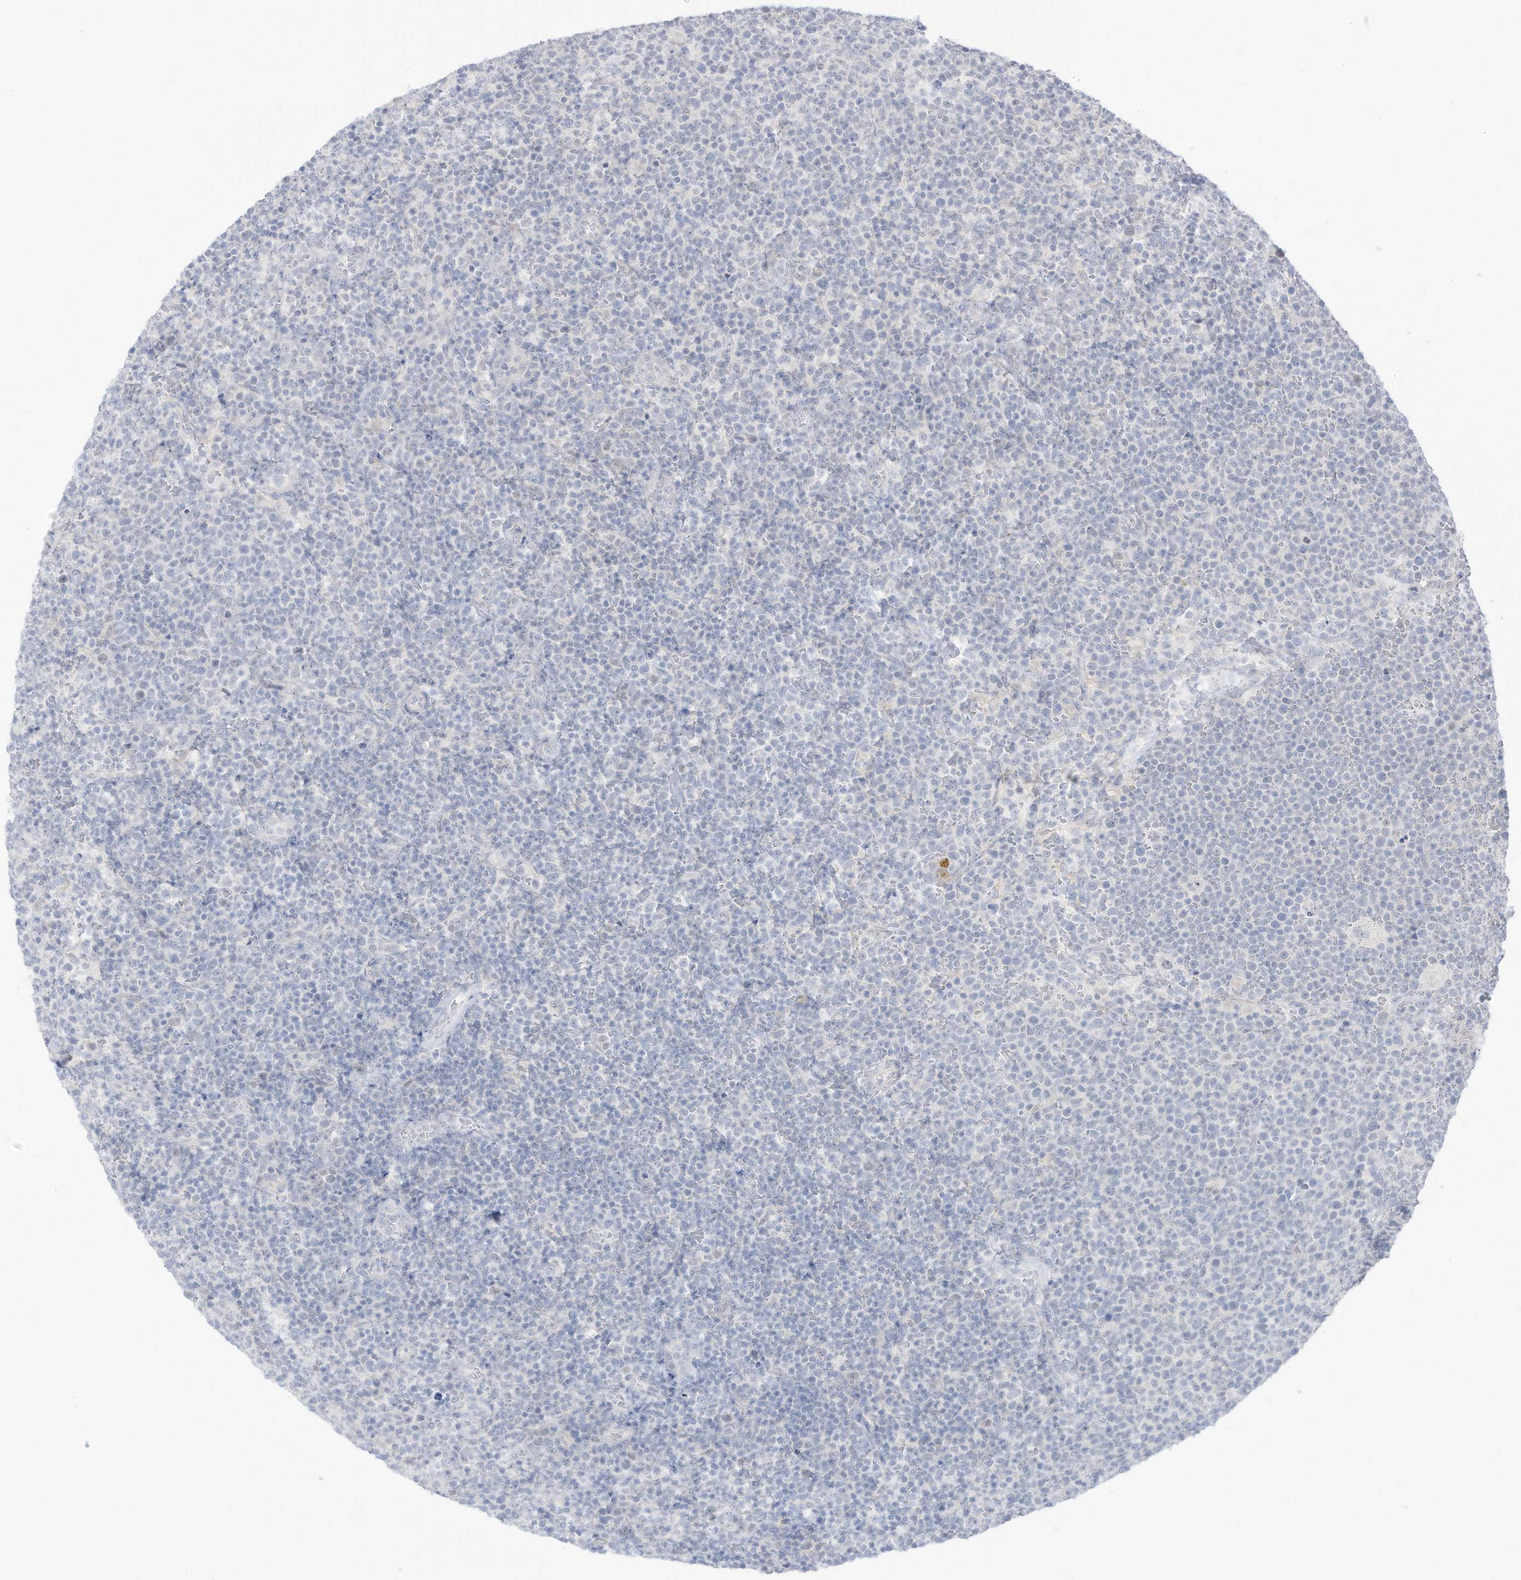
{"staining": {"intensity": "negative", "quantity": "none", "location": "none"}, "tissue": "lymphoma", "cell_type": "Tumor cells", "image_type": "cancer", "snomed": [{"axis": "morphology", "description": "Malignant lymphoma, non-Hodgkin's type, High grade"}, {"axis": "topography", "description": "Lymph node"}], "caption": "There is no significant positivity in tumor cells of high-grade malignant lymphoma, non-Hodgkin's type. The staining is performed using DAB brown chromogen with nuclei counter-stained in using hematoxylin.", "gene": "OGT", "patient": {"sex": "male", "age": 61}}